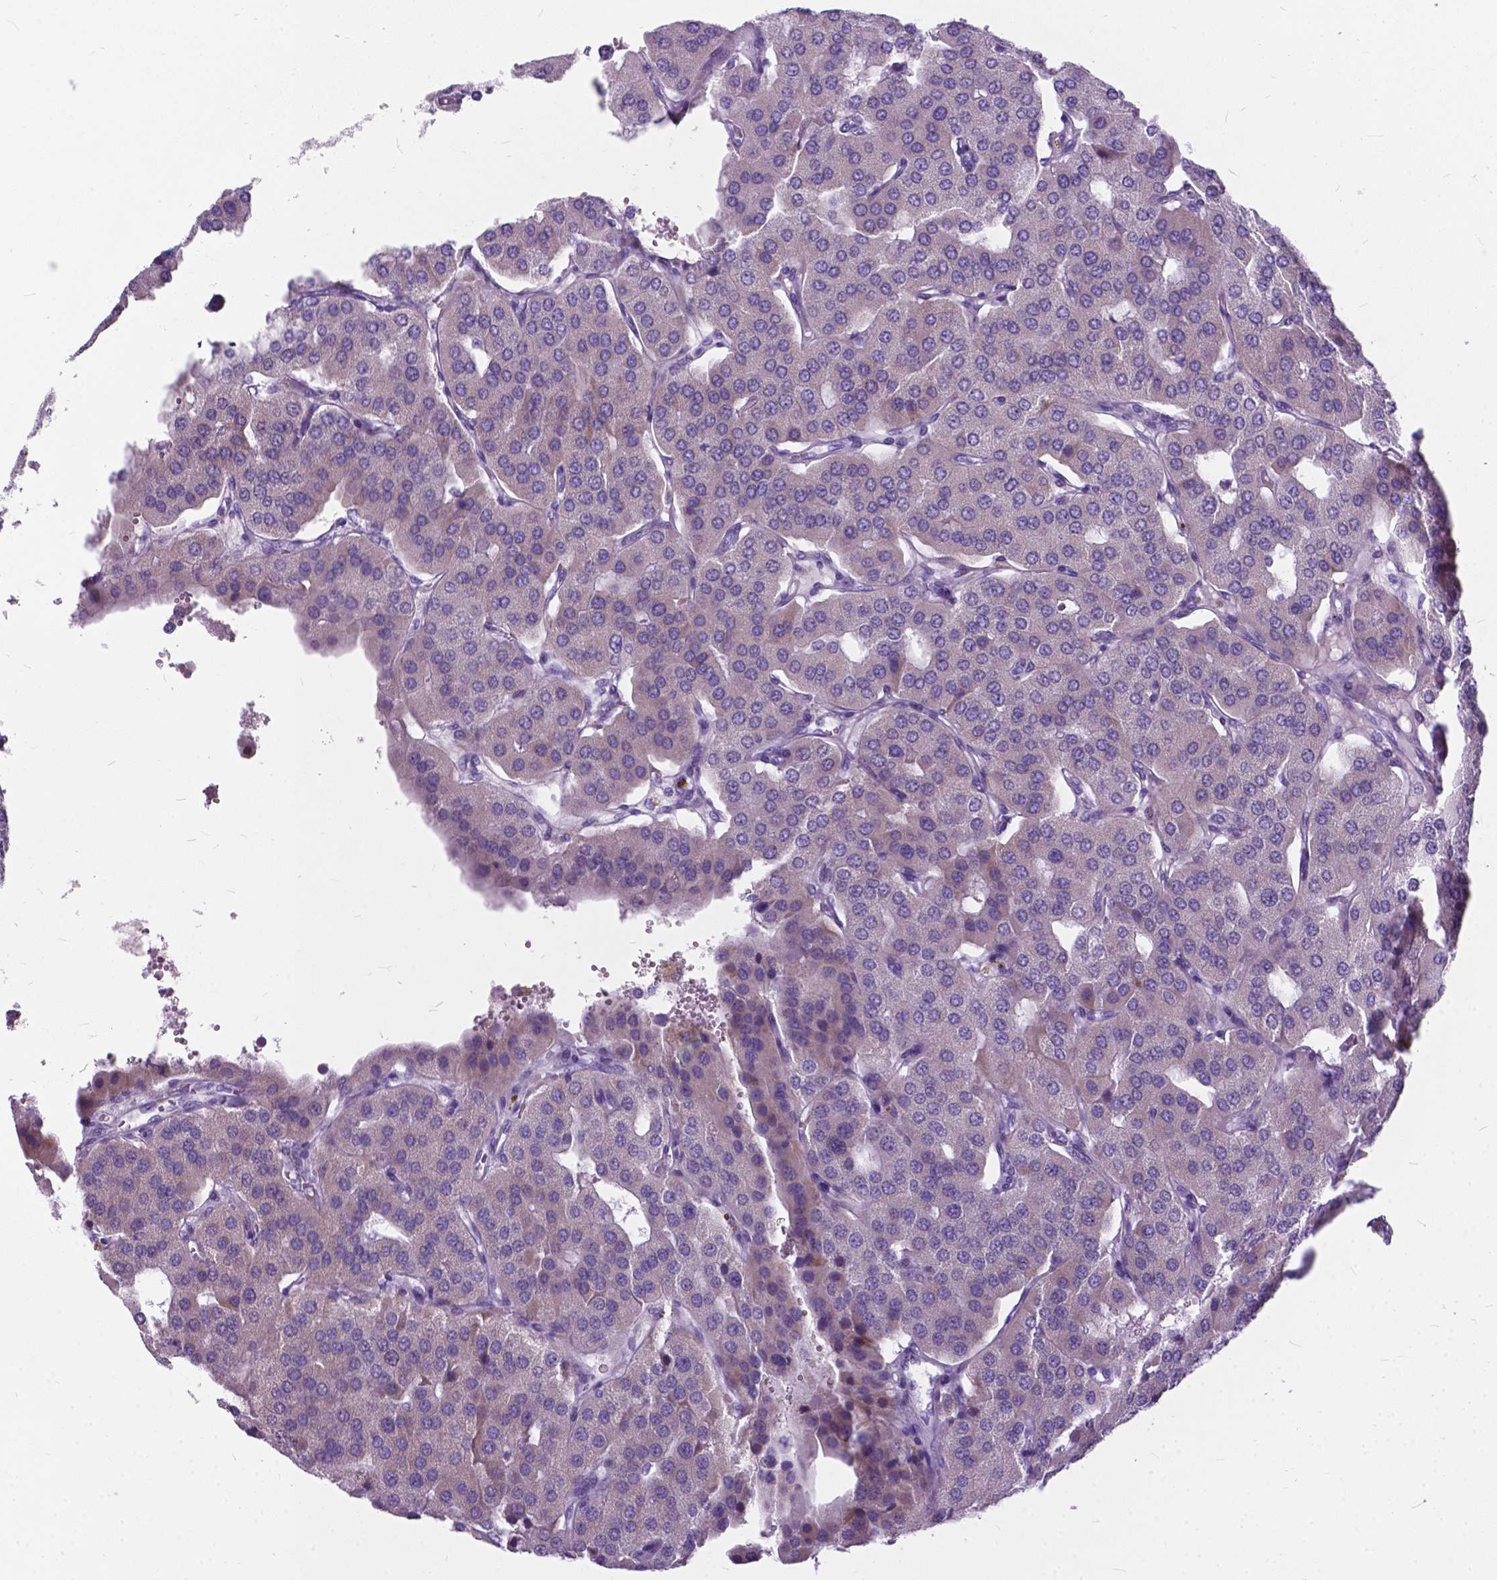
{"staining": {"intensity": "negative", "quantity": "none", "location": "none"}, "tissue": "parathyroid gland", "cell_type": "Glandular cells", "image_type": "normal", "snomed": [{"axis": "morphology", "description": "Normal tissue, NOS"}, {"axis": "morphology", "description": "Adenoma, NOS"}, {"axis": "topography", "description": "Parathyroid gland"}], "caption": "The immunohistochemistry (IHC) image has no significant expression in glandular cells of parathyroid gland. Brightfield microscopy of immunohistochemistry stained with DAB (brown) and hematoxylin (blue), captured at high magnification.", "gene": "BSND", "patient": {"sex": "female", "age": 86}}